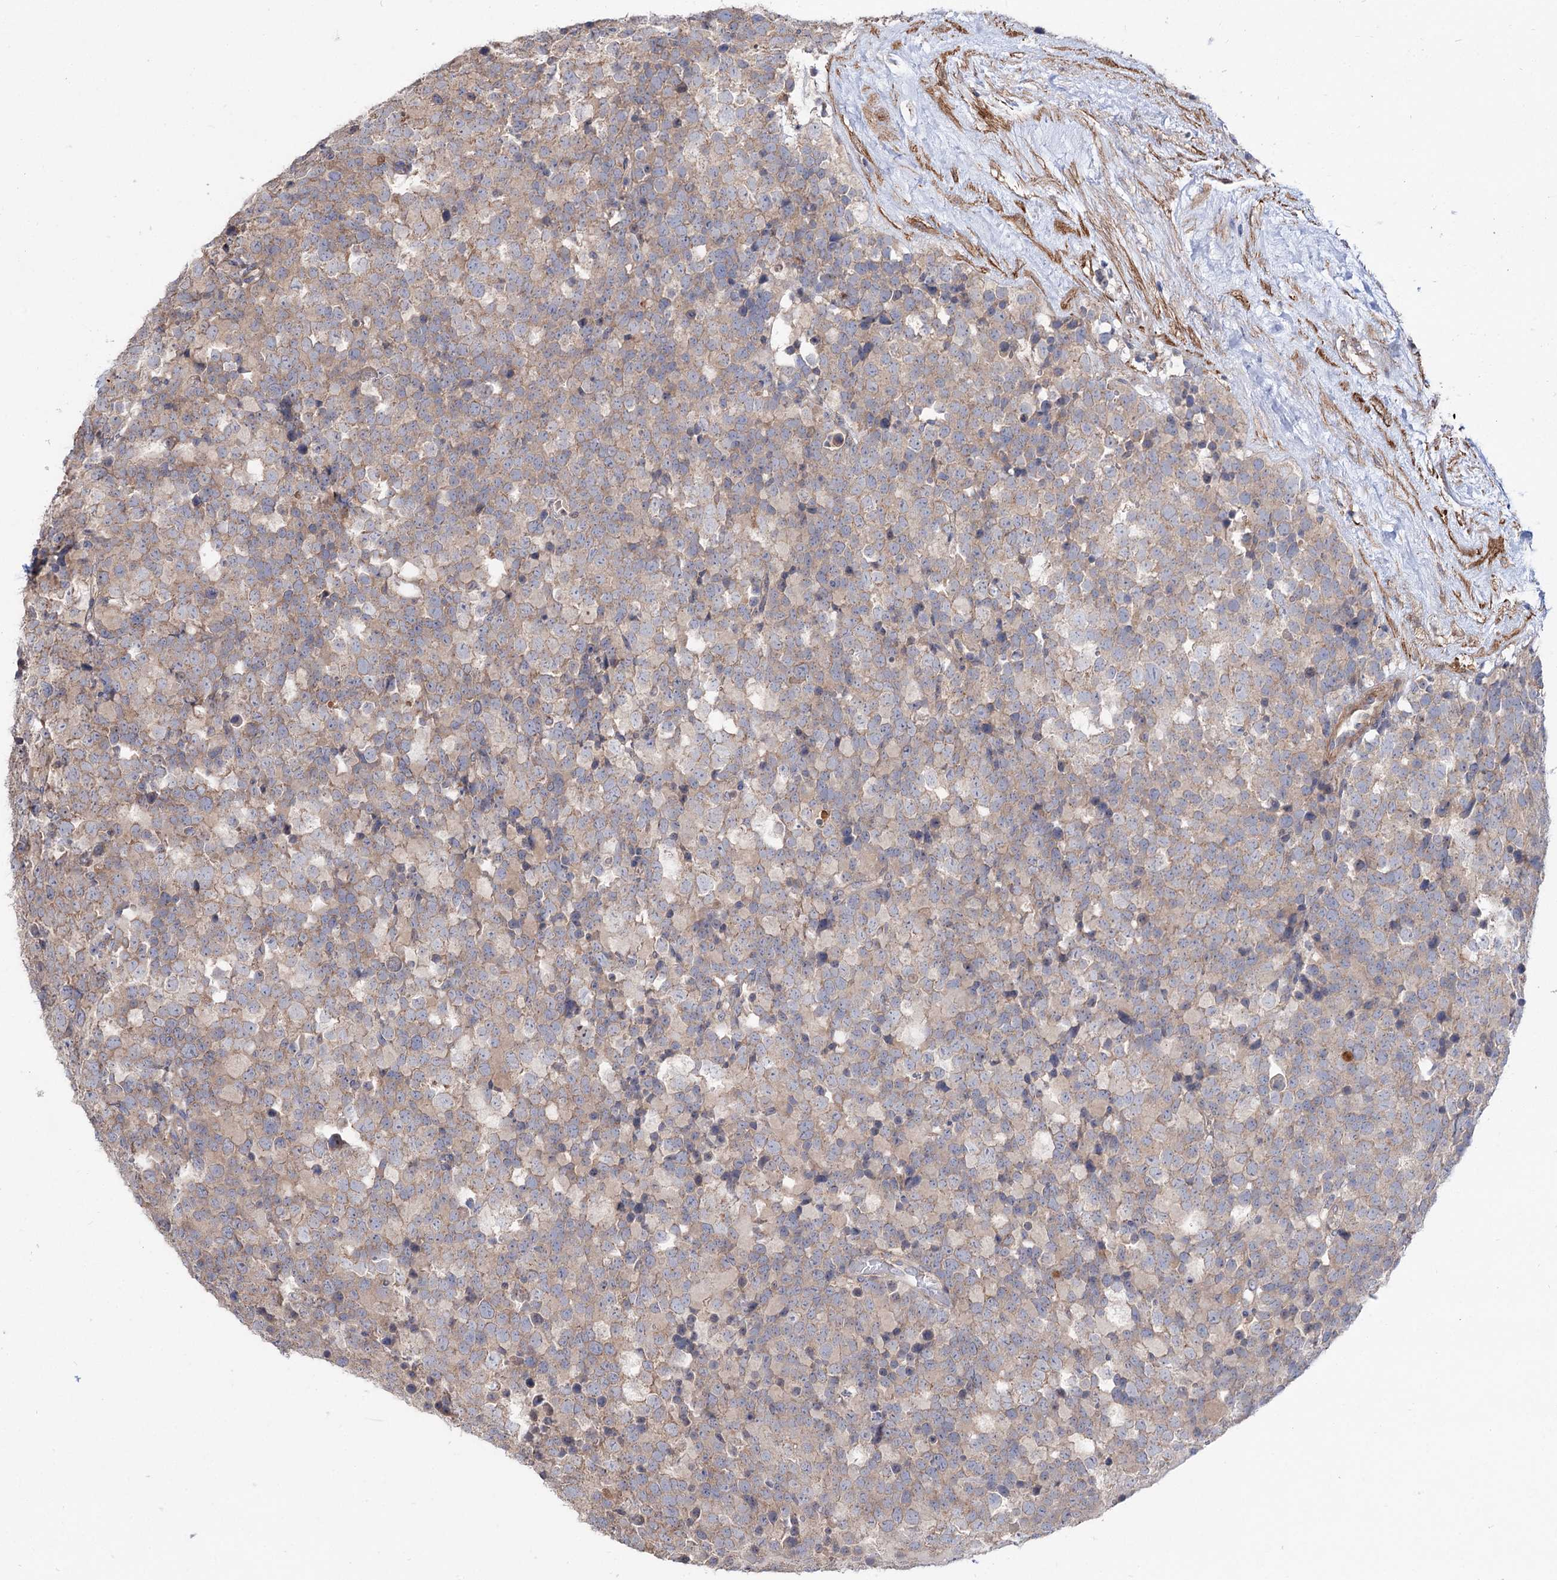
{"staining": {"intensity": "weak", "quantity": "<25%", "location": "cytoplasmic/membranous"}, "tissue": "testis cancer", "cell_type": "Tumor cells", "image_type": "cancer", "snomed": [{"axis": "morphology", "description": "Seminoma, NOS"}, {"axis": "topography", "description": "Testis"}], "caption": "Micrograph shows no protein positivity in tumor cells of seminoma (testis) tissue.", "gene": "SEC24A", "patient": {"sex": "male", "age": 71}}